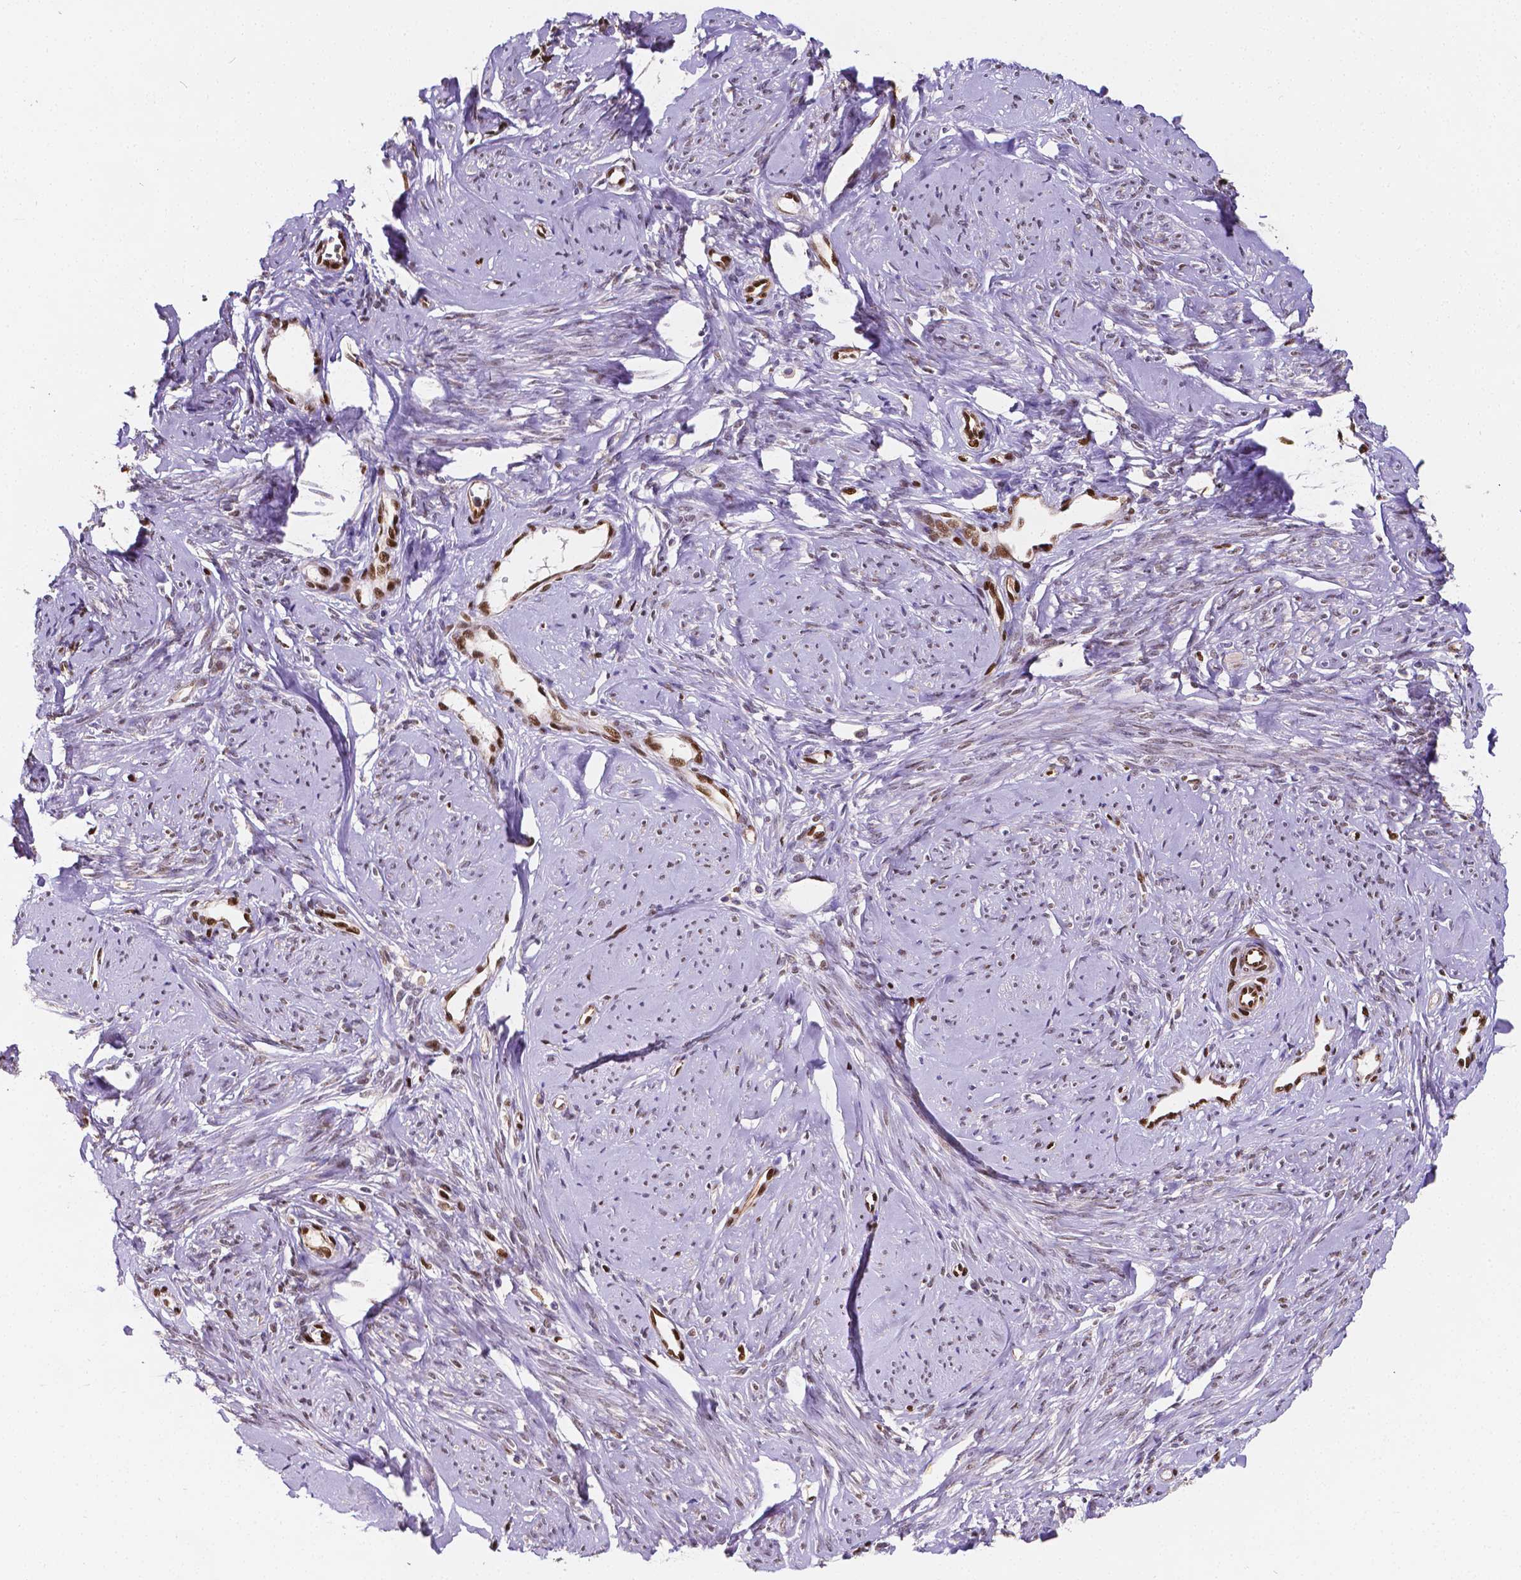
{"staining": {"intensity": "weak", "quantity": "25%-75%", "location": "nuclear"}, "tissue": "smooth muscle", "cell_type": "Smooth muscle cells", "image_type": "normal", "snomed": [{"axis": "morphology", "description": "Normal tissue, NOS"}, {"axis": "topography", "description": "Smooth muscle"}], "caption": "Smooth muscle cells show low levels of weak nuclear staining in about 25%-75% of cells in benign human smooth muscle.", "gene": "MEF2C", "patient": {"sex": "female", "age": 48}}